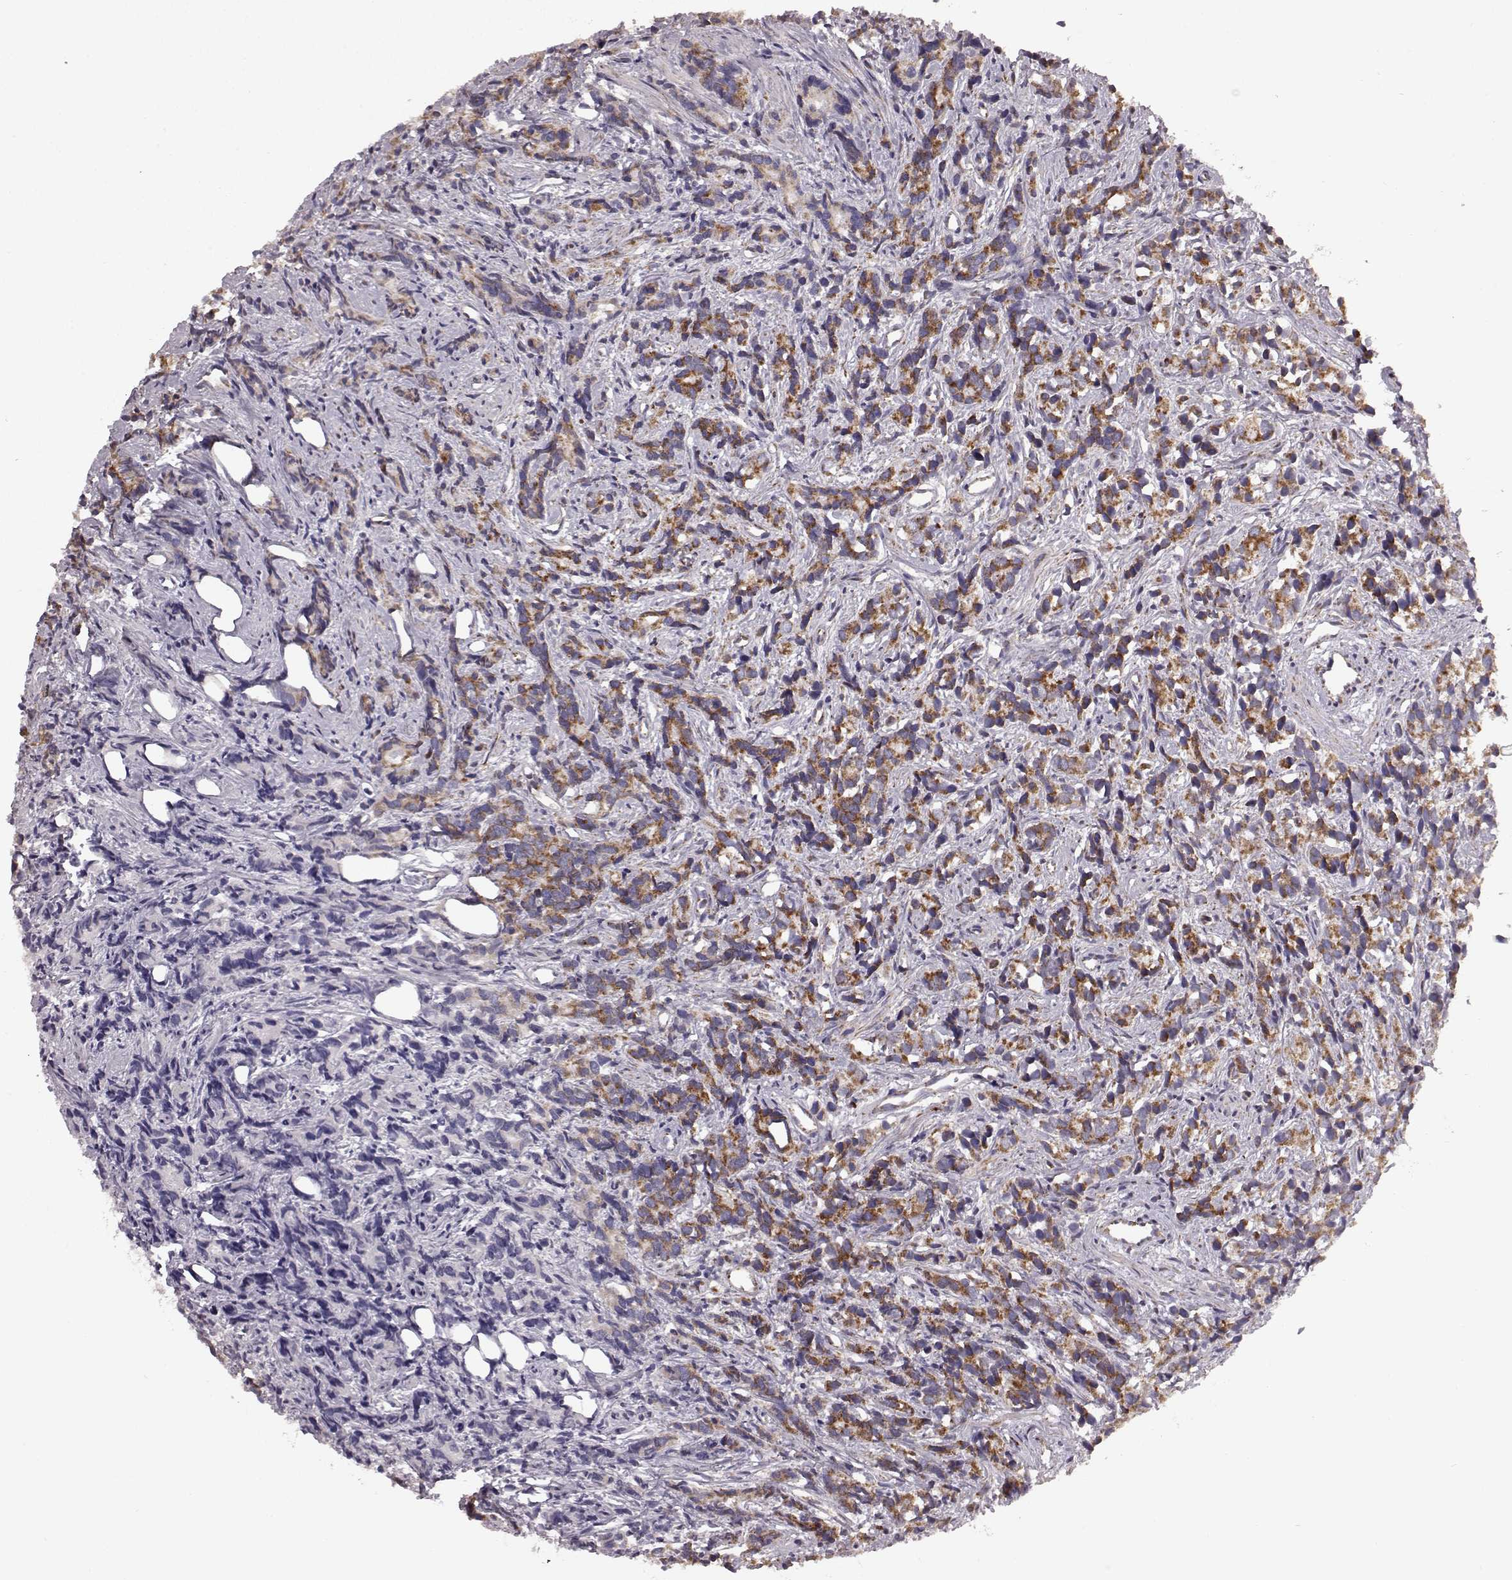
{"staining": {"intensity": "moderate", "quantity": ">75%", "location": "cytoplasmic/membranous"}, "tissue": "prostate cancer", "cell_type": "Tumor cells", "image_type": "cancer", "snomed": [{"axis": "morphology", "description": "Adenocarcinoma, High grade"}, {"axis": "topography", "description": "Prostate"}], "caption": "Immunohistochemical staining of human prostate cancer shows moderate cytoplasmic/membranous protein expression in about >75% of tumor cells.", "gene": "FAM8A1", "patient": {"sex": "male", "age": 84}}